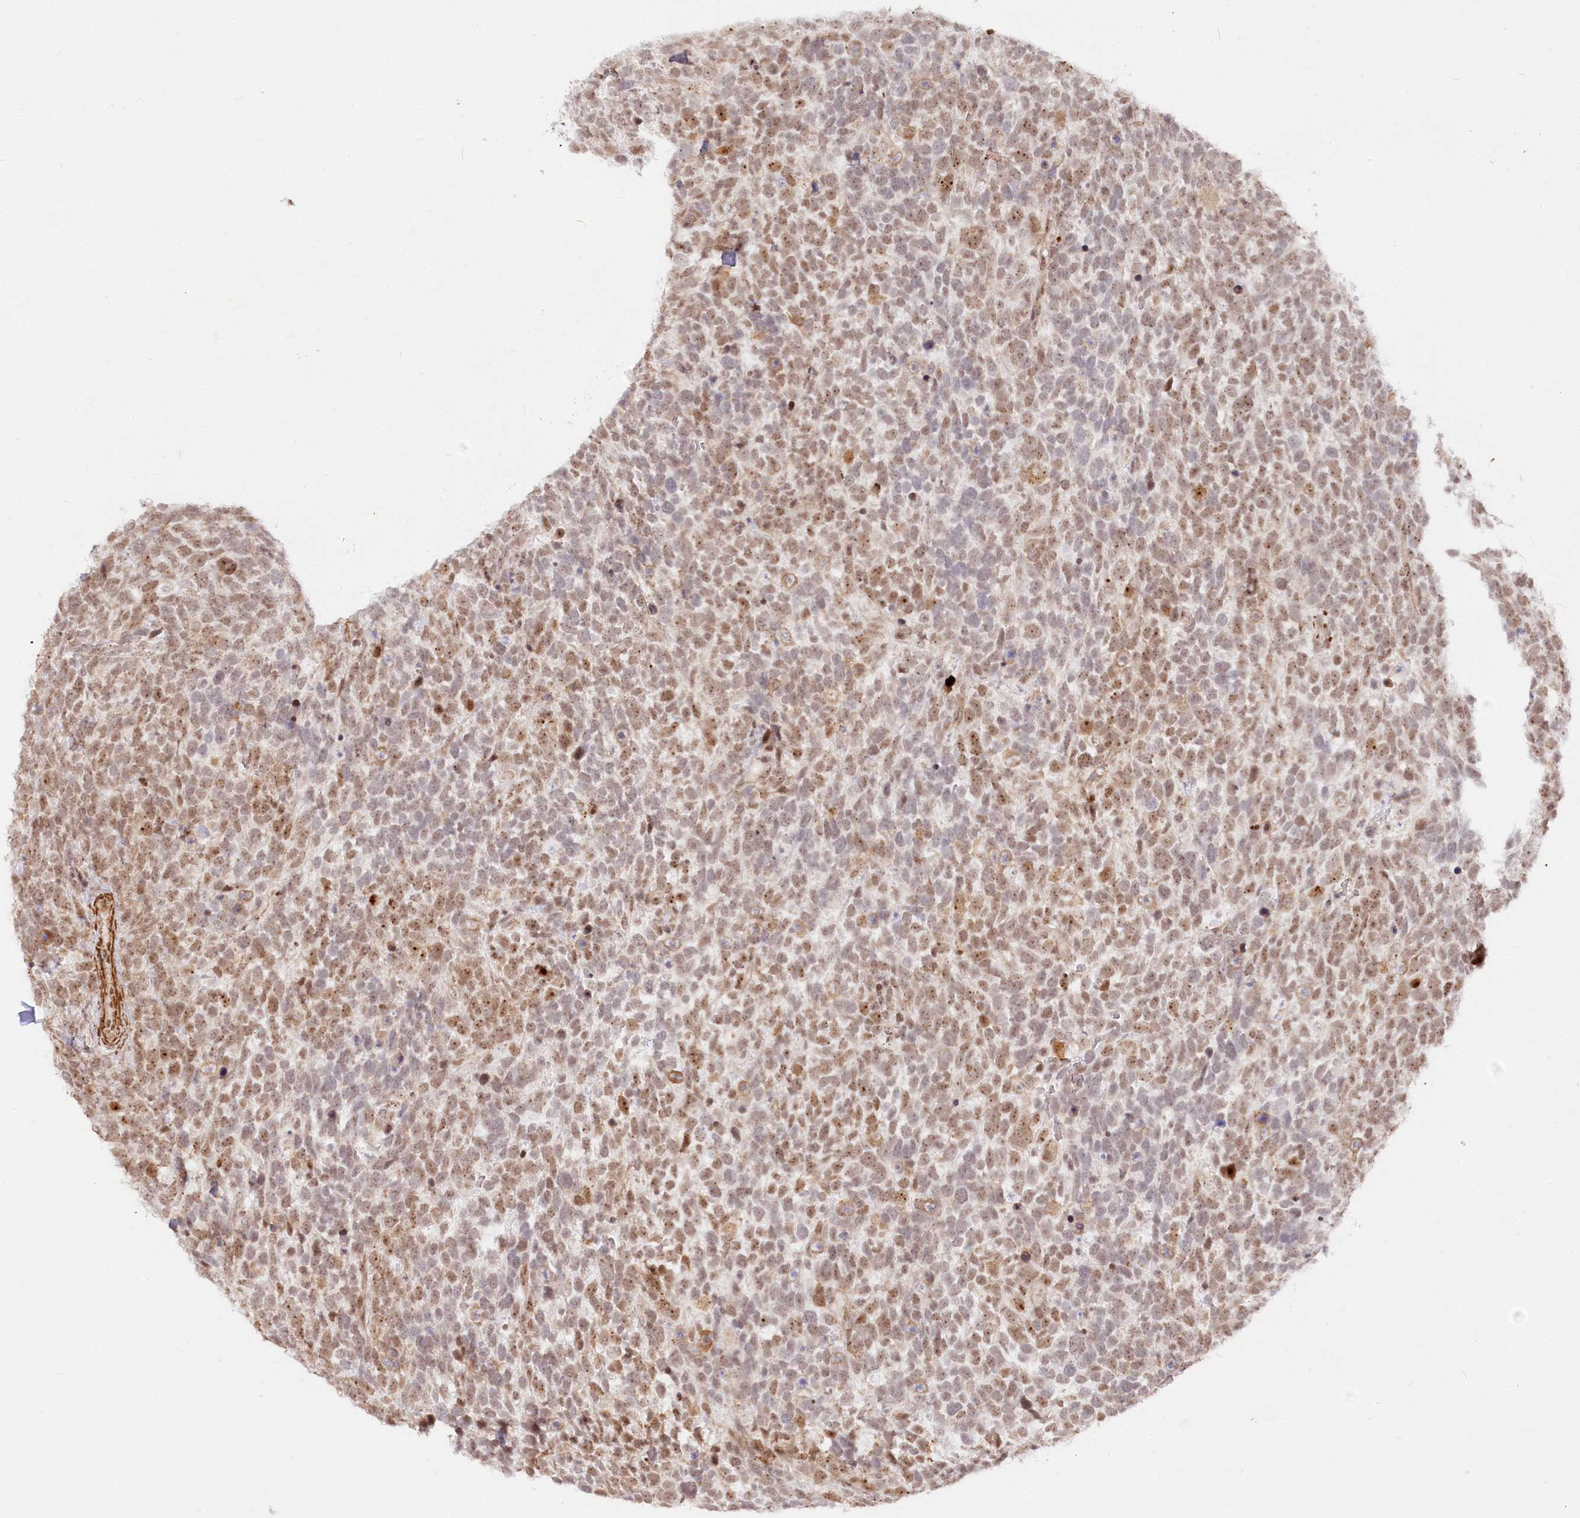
{"staining": {"intensity": "moderate", "quantity": ">75%", "location": "nuclear"}, "tissue": "urothelial cancer", "cell_type": "Tumor cells", "image_type": "cancer", "snomed": [{"axis": "morphology", "description": "Urothelial carcinoma, High grade"}, {"axis": "topography", "description": "Urinary bladder"}], "caption": "Protein staining demonstrates moderate nuclear positivity in about >75% of tumor cells in high-grade urothelial carcinoma.", "gene": "GNL3L", "patient": {"sex": "female", "age": 82}}